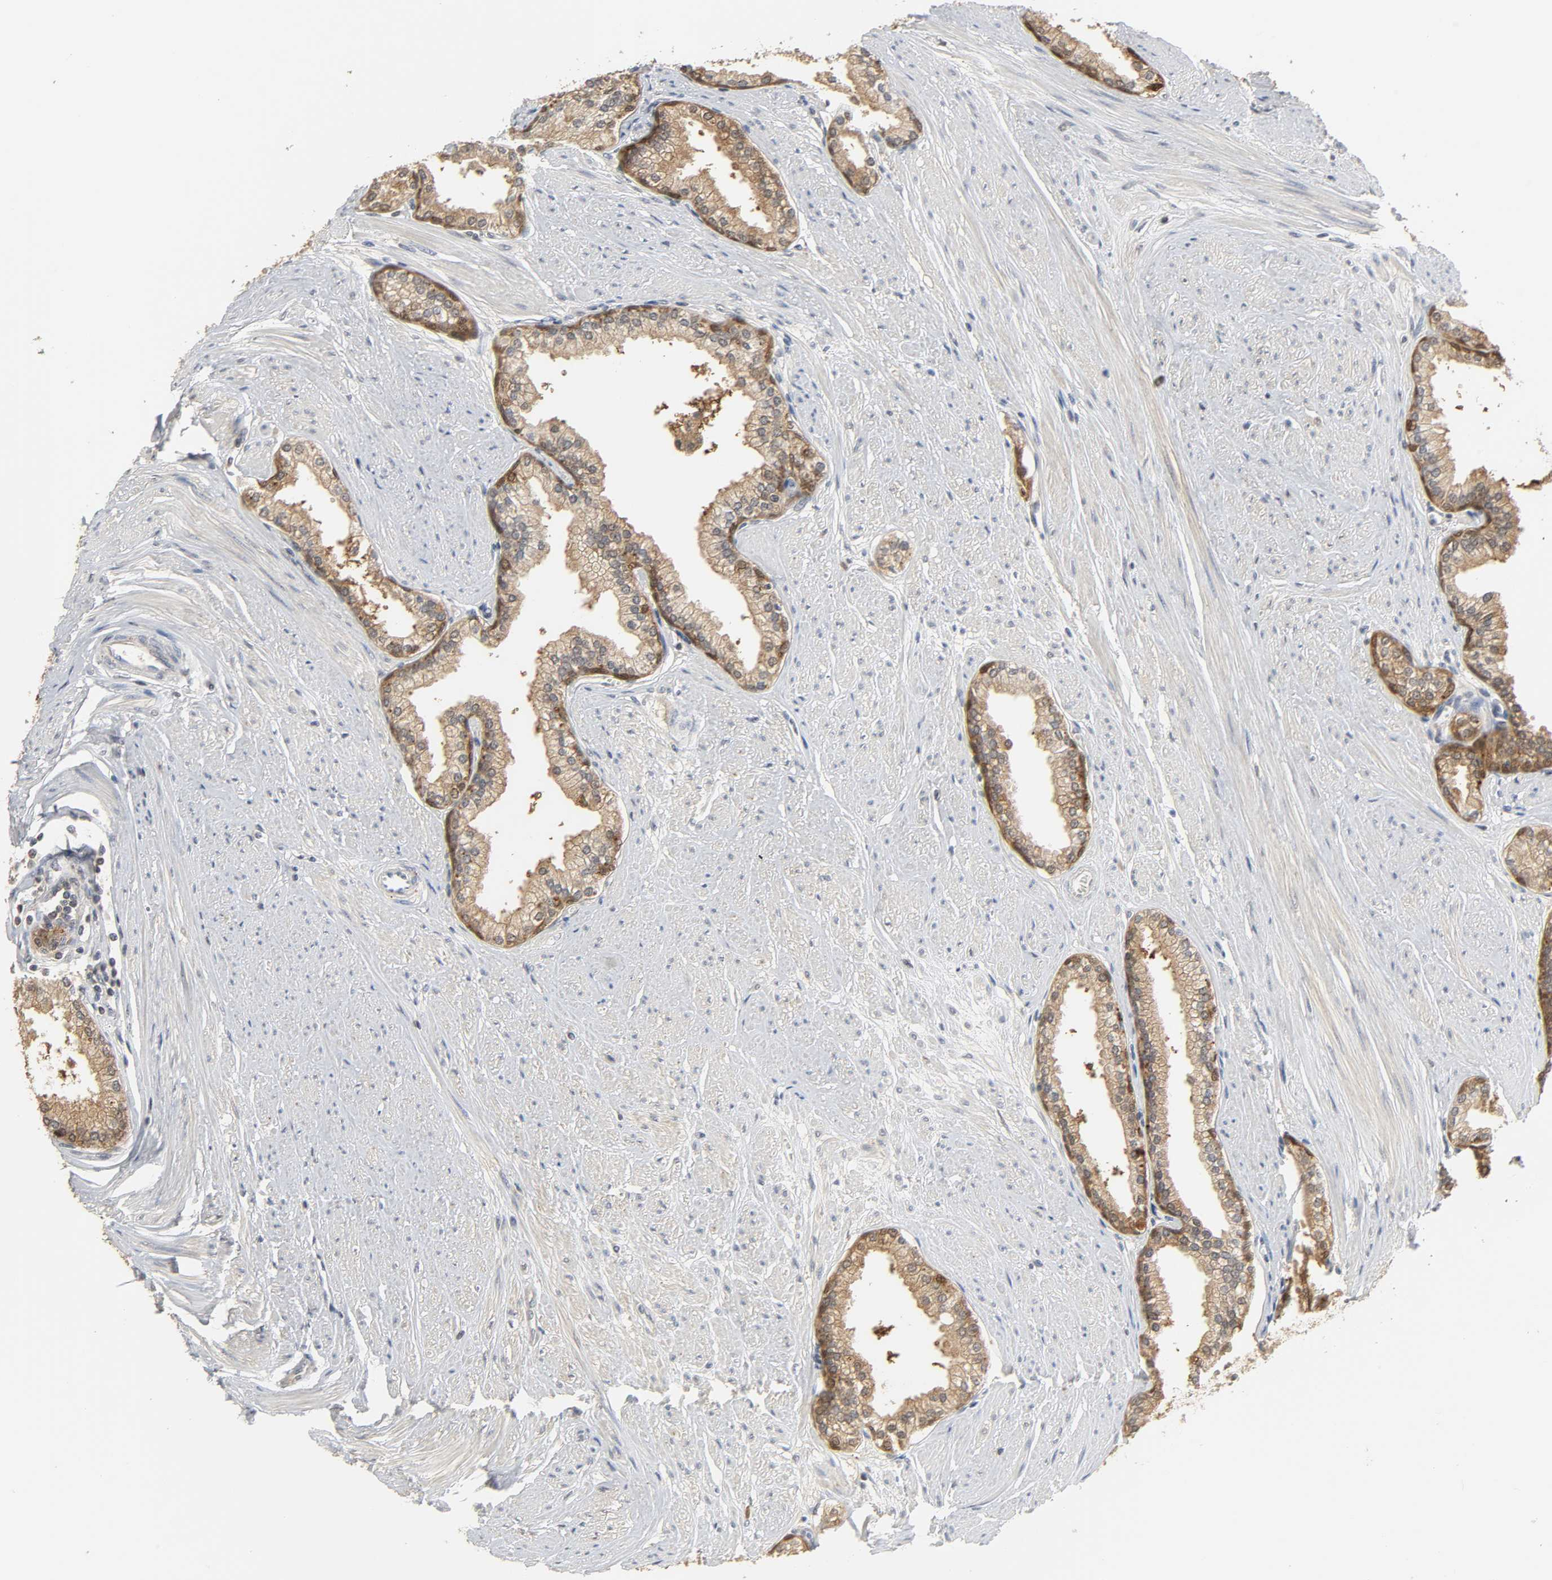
{"staining": {"intensity": "strong", "quantity": ">75%", "location": "cytoplasmic/membranous"}, "tissue": "prostate", "cell_type": "Glandular cells", "image_type": "normal", "snomed": [{"axis": "morphology", "description": "Normal tissue, NOS"}, {"axis": "topography", "description": "Prostate"}], "caption": "Protein staining of normal prostate shows strong cytoplasmic/membranous expression in about >75% of glandular cells.", "gene": "MIF", "patient": {"sex": "male", "age": 64}}